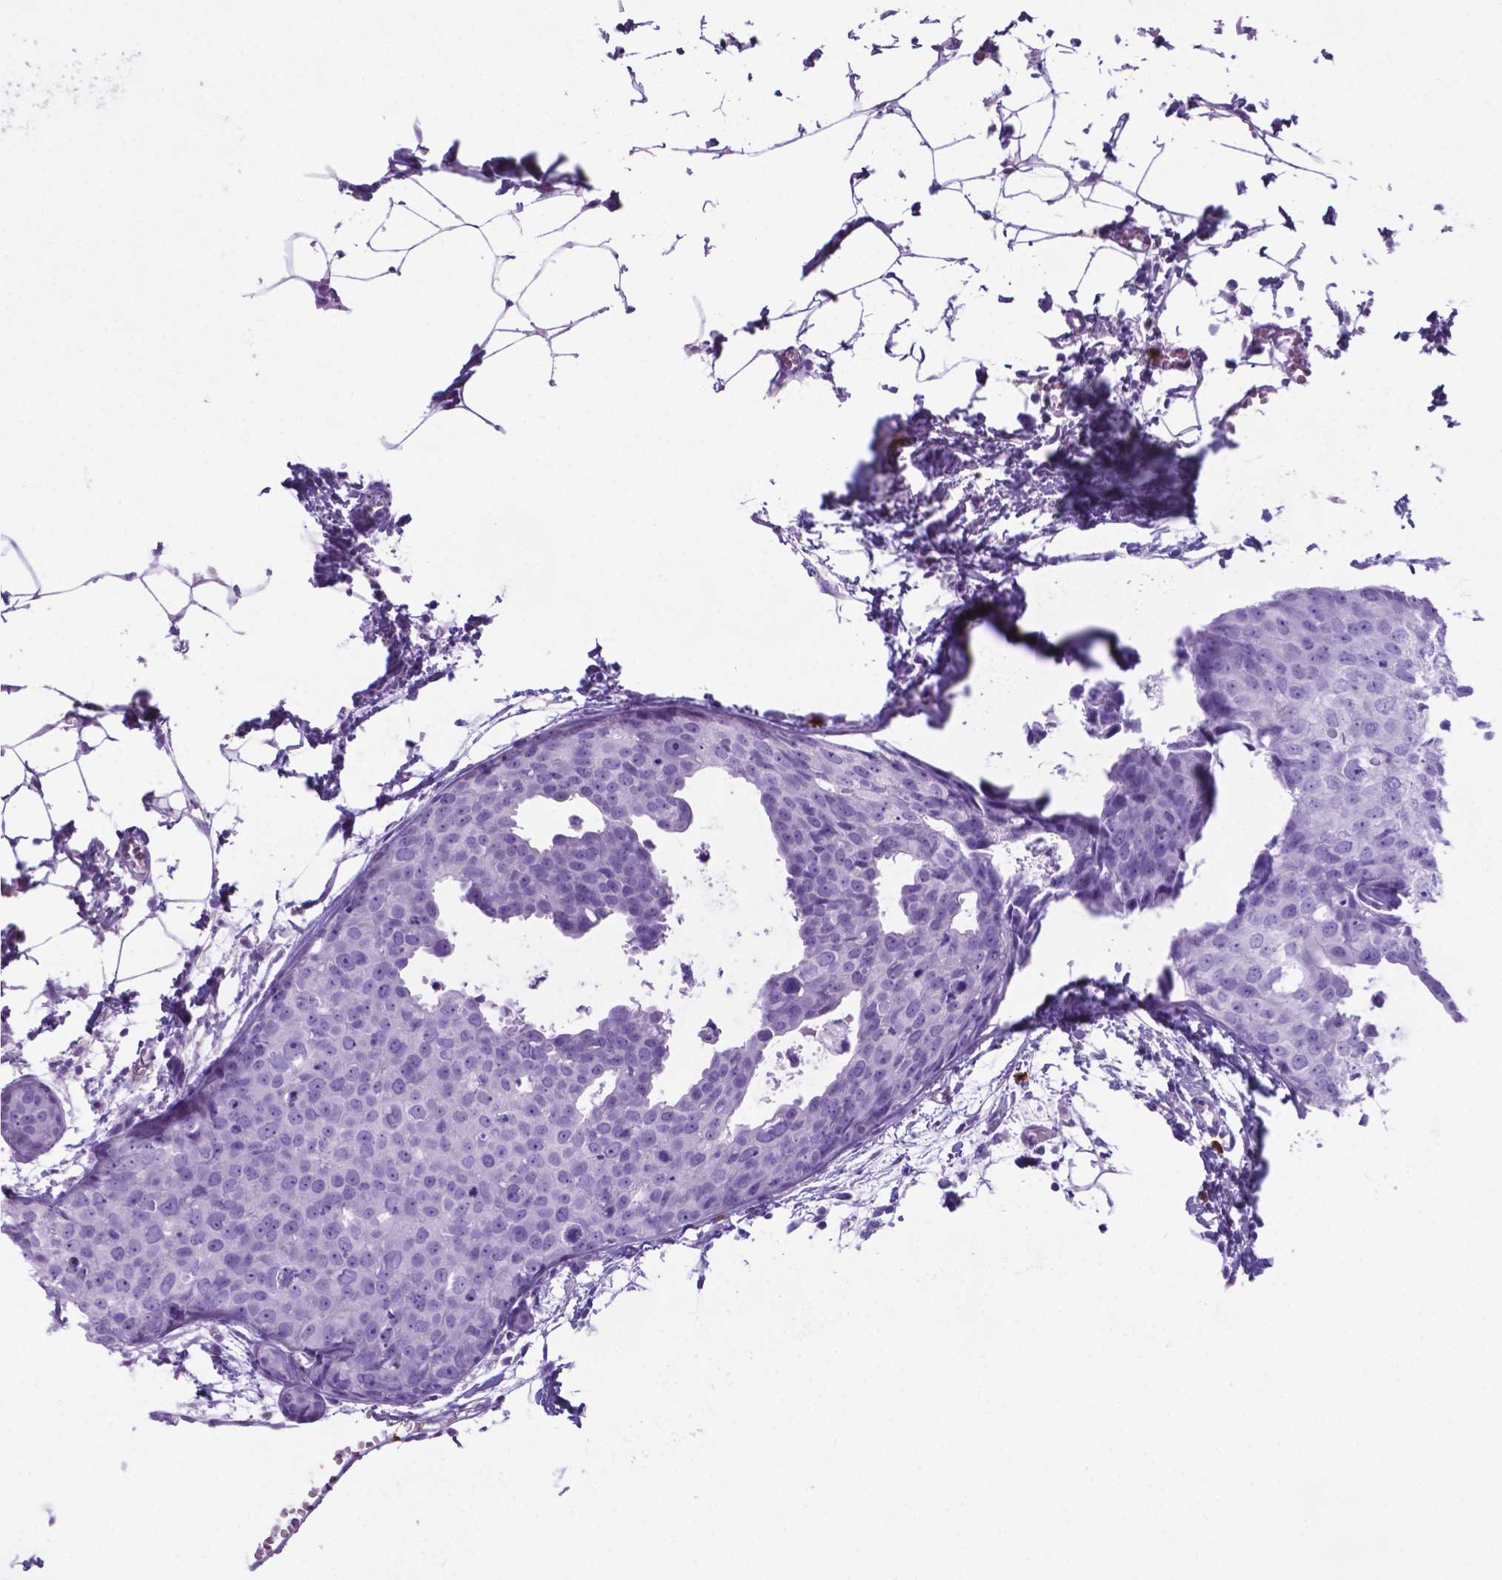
{"staining": {"intensity": "negative", "quantity": "none", "location": "none"}, "tissue": "breast cancer", "cell_type": "Tumor cells", "image_type": "cancer", "snomed": [{"axis": "morphology", "description": "Duct carcinoma"}, {"axis": "topography", "description": "Breast"}], "caption": "Tumor cells show no significant staining in breast cancer. (DAB (3,3'-diaminobenzidine) immunohistochemistry (IHC) visualized using brightfield microscopy, high magnification).", "gene": "LZTR1", "patient": {"sex": "female", "age": 38}}